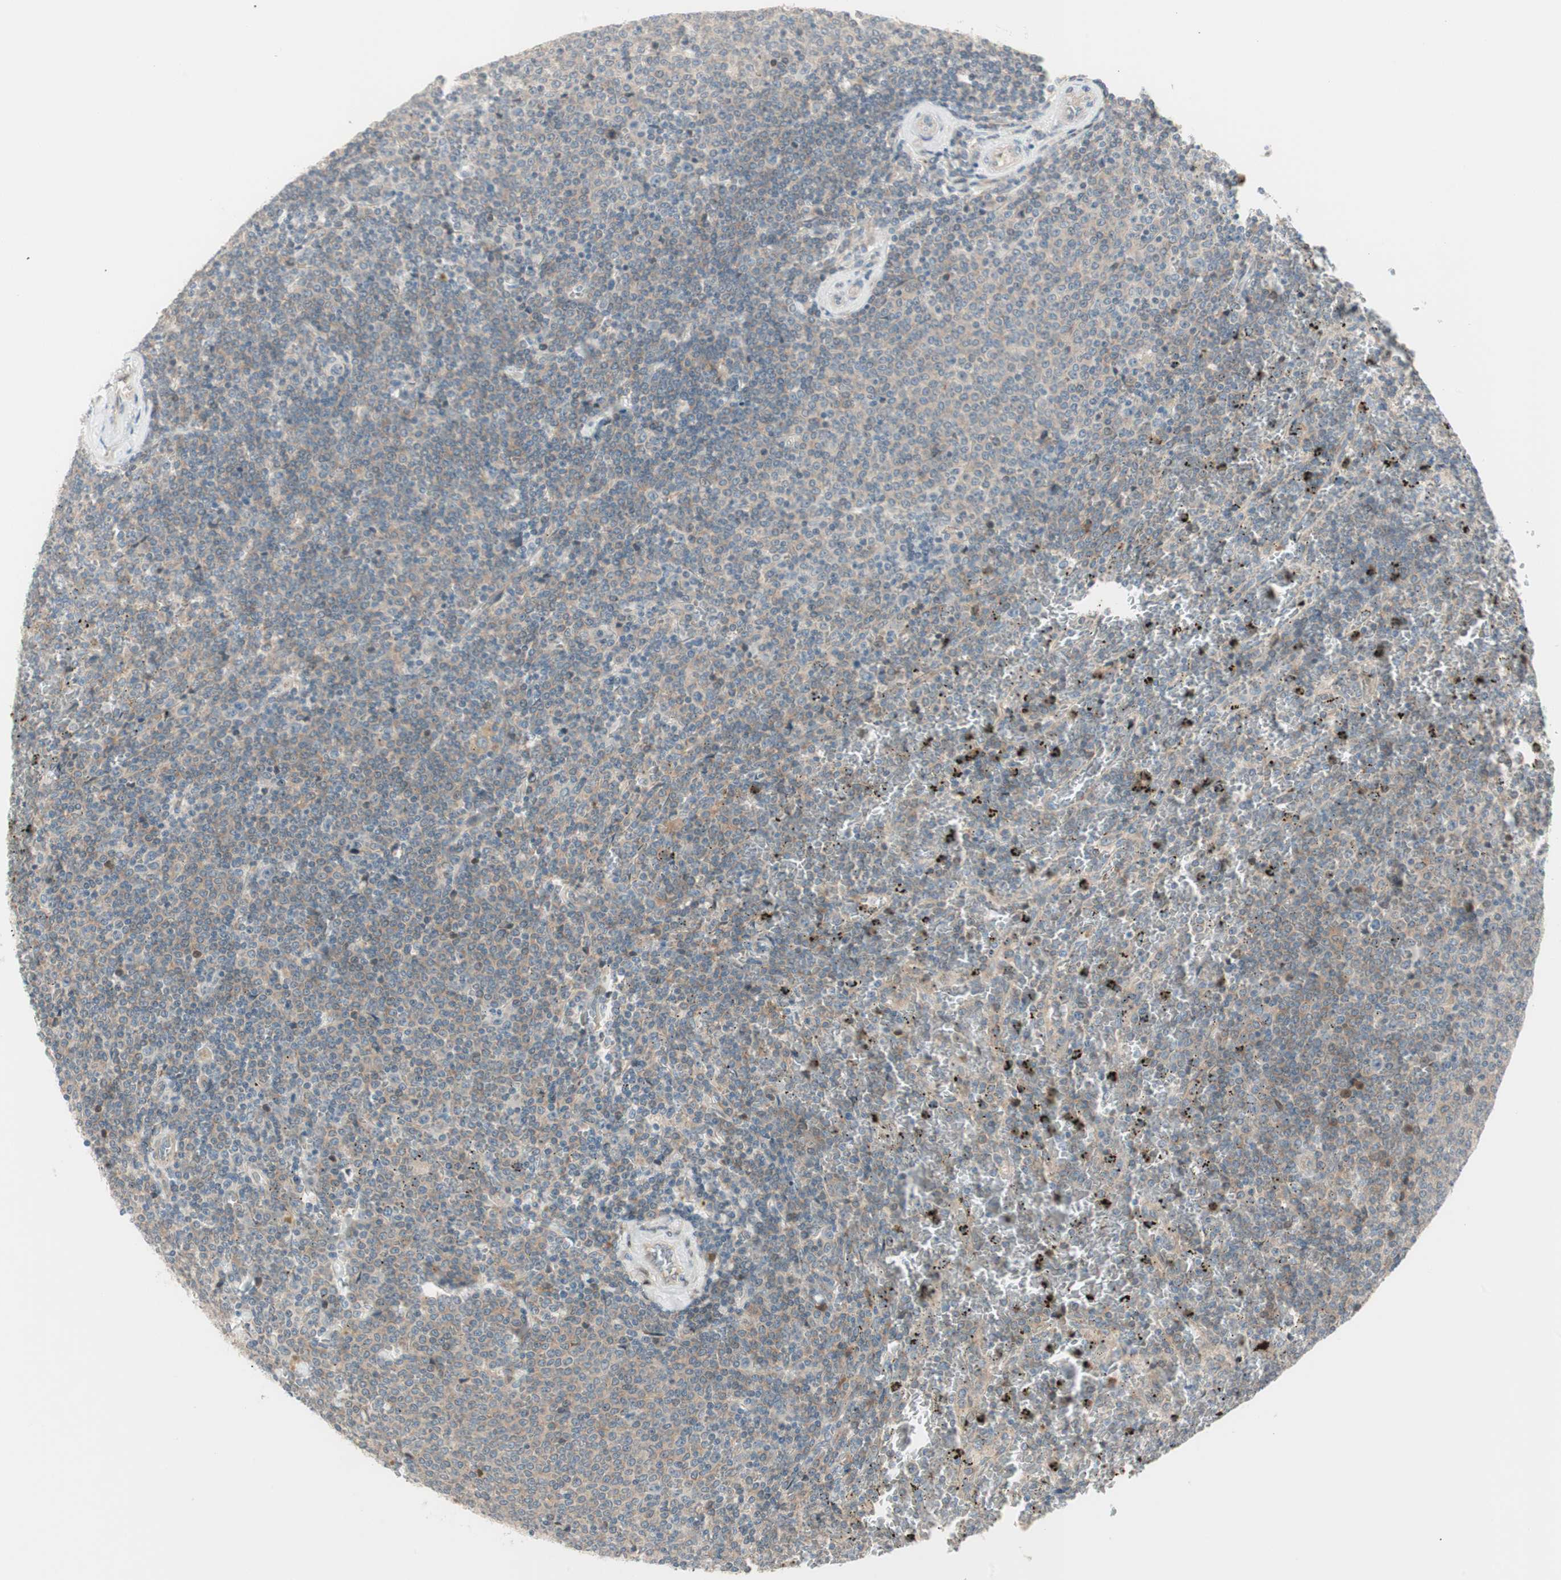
{"staining": {"intensity": "weak", "quantity": "25%-75%", "location": "cytoplasmic/membranous"}, "tissue": "lymphoma", "cell_type": "Tumor cells", "image_type": "cancer", "snomed": [{"axis": "morphology", "description": "Malignant lymphoma, non-Hodgkin's type, Low grade"}, {"axis": "topography", "description": "Spleen"}], "caption": "A low amount of weak cytoplasmic/membranous positivity is seen in about 25%-75% of tumor cells in lymphoma tissue.", "gene": "CGRRF1", "patient": {"sex": "female", "age": 77}}